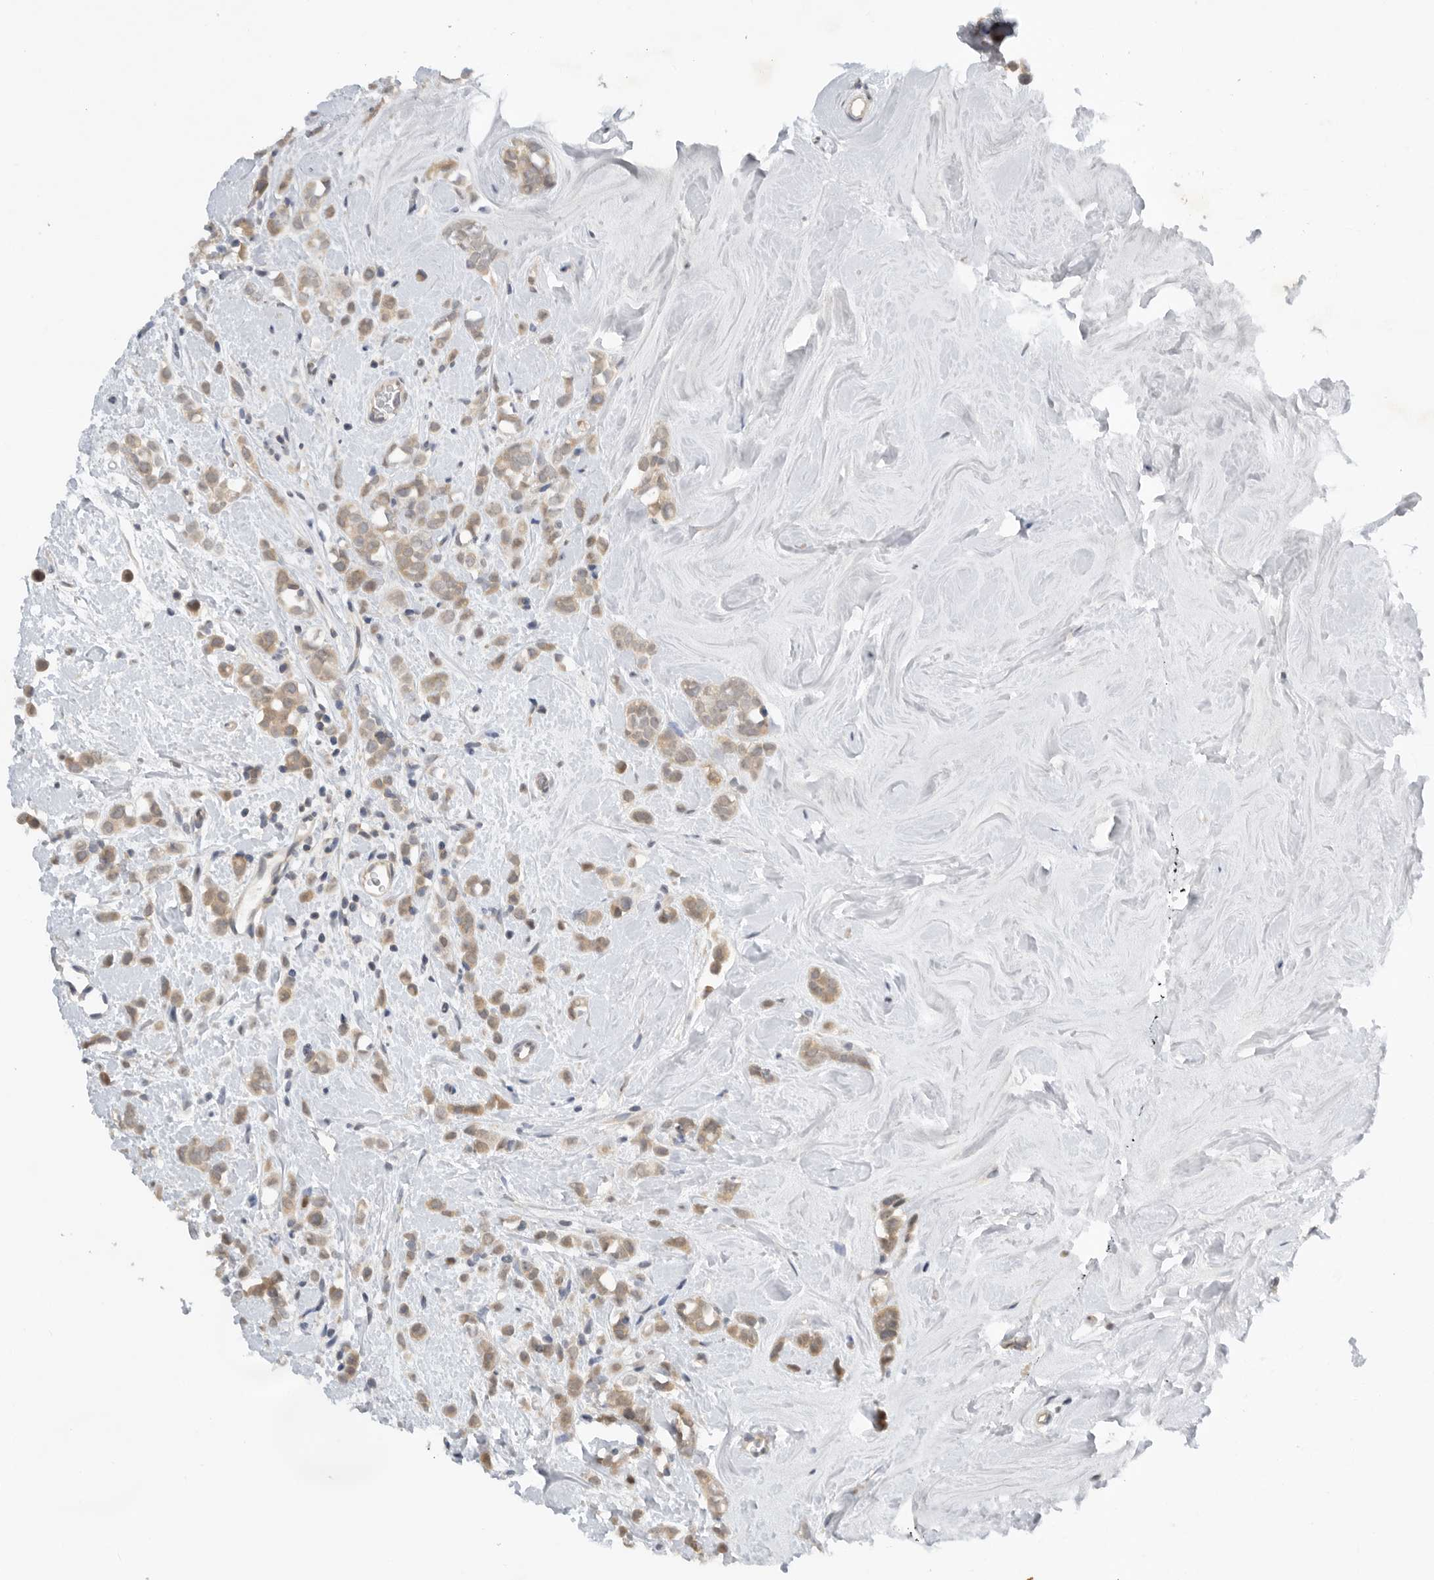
{"staining": {"intensity": "weak", "quantity": ">75%", "location": "cytoplasmic/membranous"}, "tissue": "breast cancer", "cell_type": "Tumor cells", "image_type": "cancer", "snomed": [{"axis": "morphology", "description": "Lobular carcinoma"}, {"axis": "topography", "description": "Breast"}], "caption": "Brown immunohistochemical staining in breast cancer demonstrates weak cytoplasmic/membranous staining in approximately >75% of tumor cells. (Brightfield microscopy of DAB IHC at high magnification).", "gene": "AASDHPPT", "patient": {"sex": "female", "age": 47}}